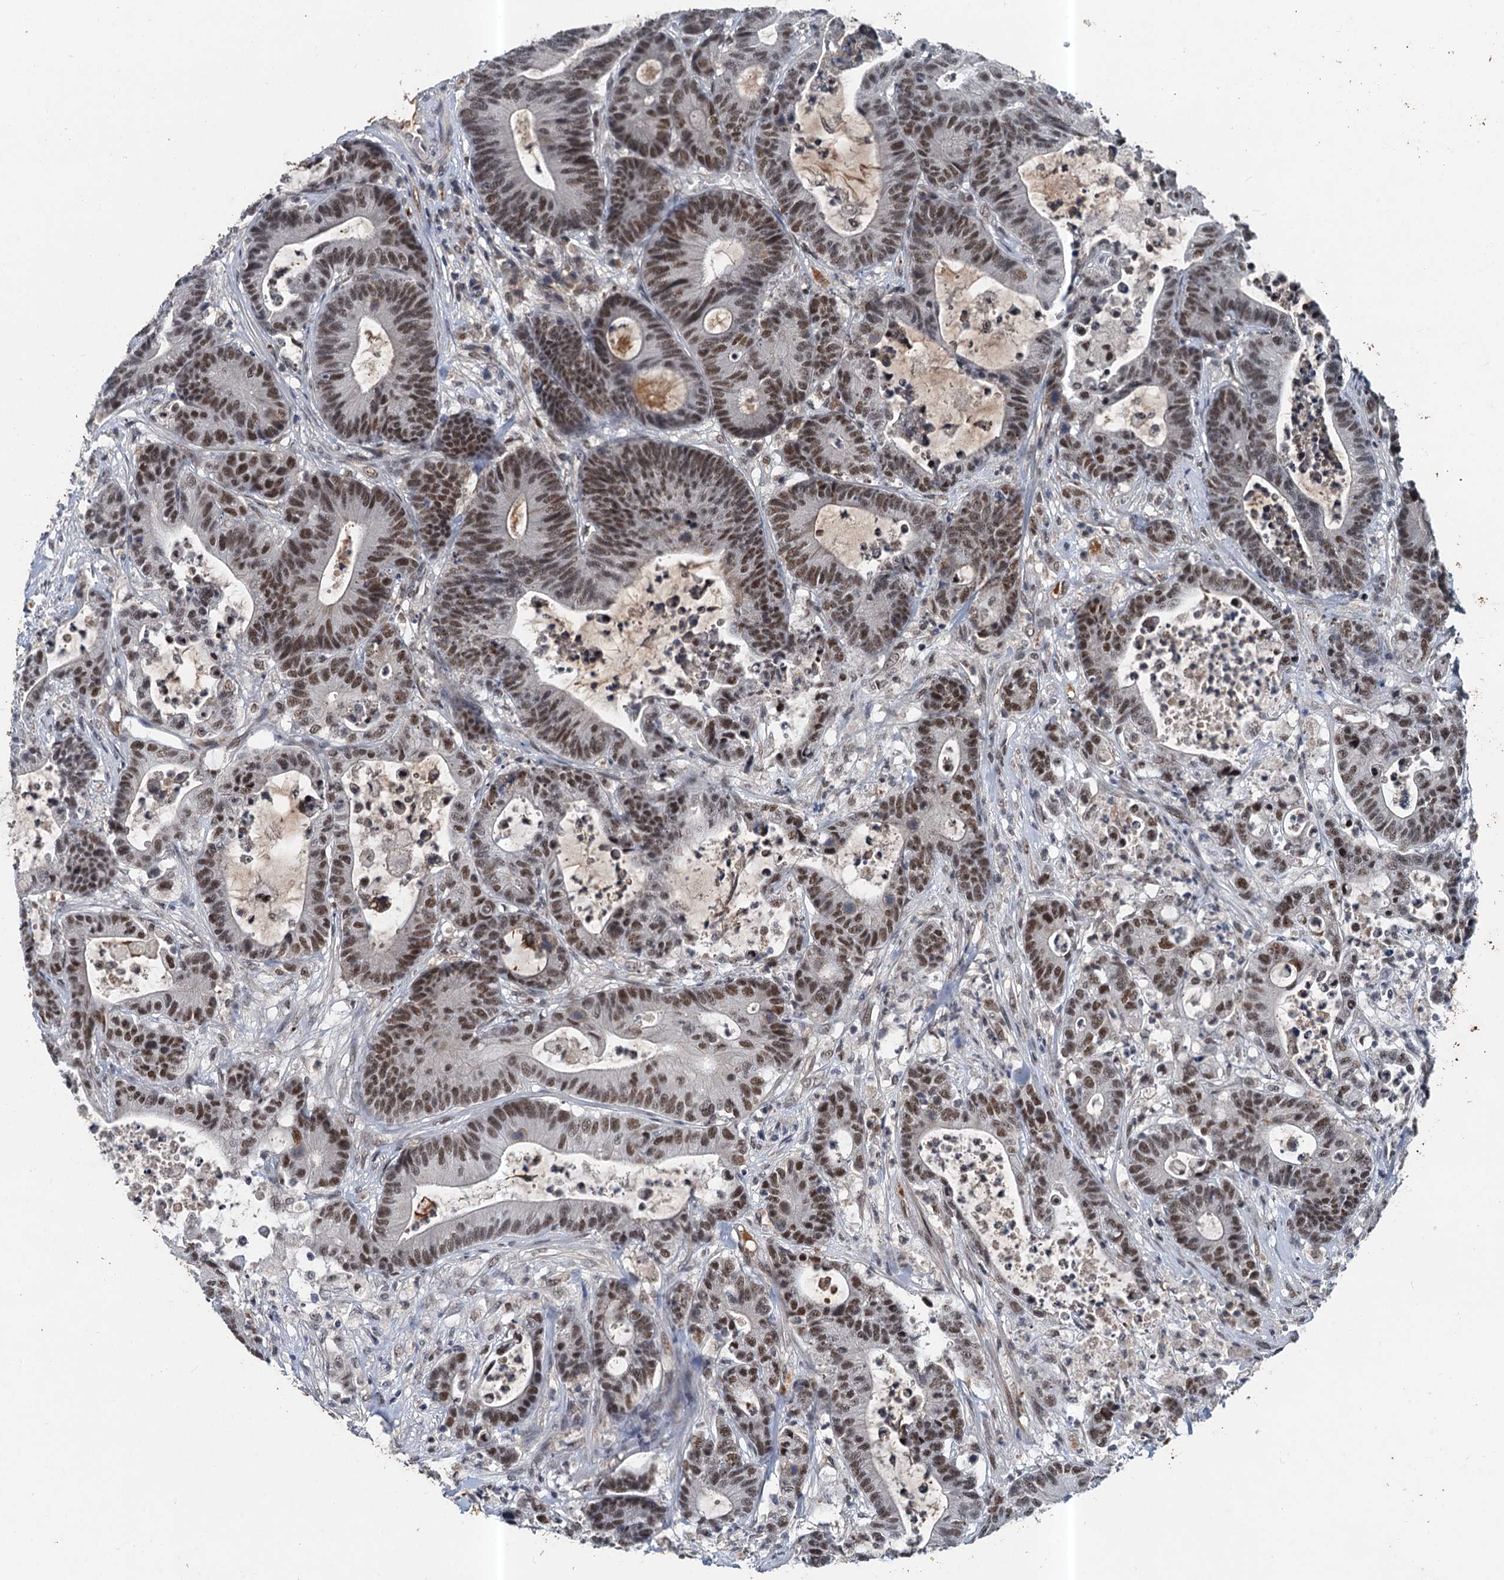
{"staining": {"intensity": "moderate", "quantity": ">75%", "location": "nuclear"}, "tissue": "colorectal cancer", "cell_type": "Tumor cells", "image_type": "cancer", "snomed": [{"axis": "morphology", "description": "Adenocarcinoma, NOS"}, {"axis": "topography", "description": "Colon"}], "caption": "There is medium levels of moderate nuclear staining in tumor cells of adenocarcinoma (colorectal), as demonstrated by immunohistochemical staining (brown color).", "gene": "CSTF3", "patient": {"sex": "female", "age": 84}}